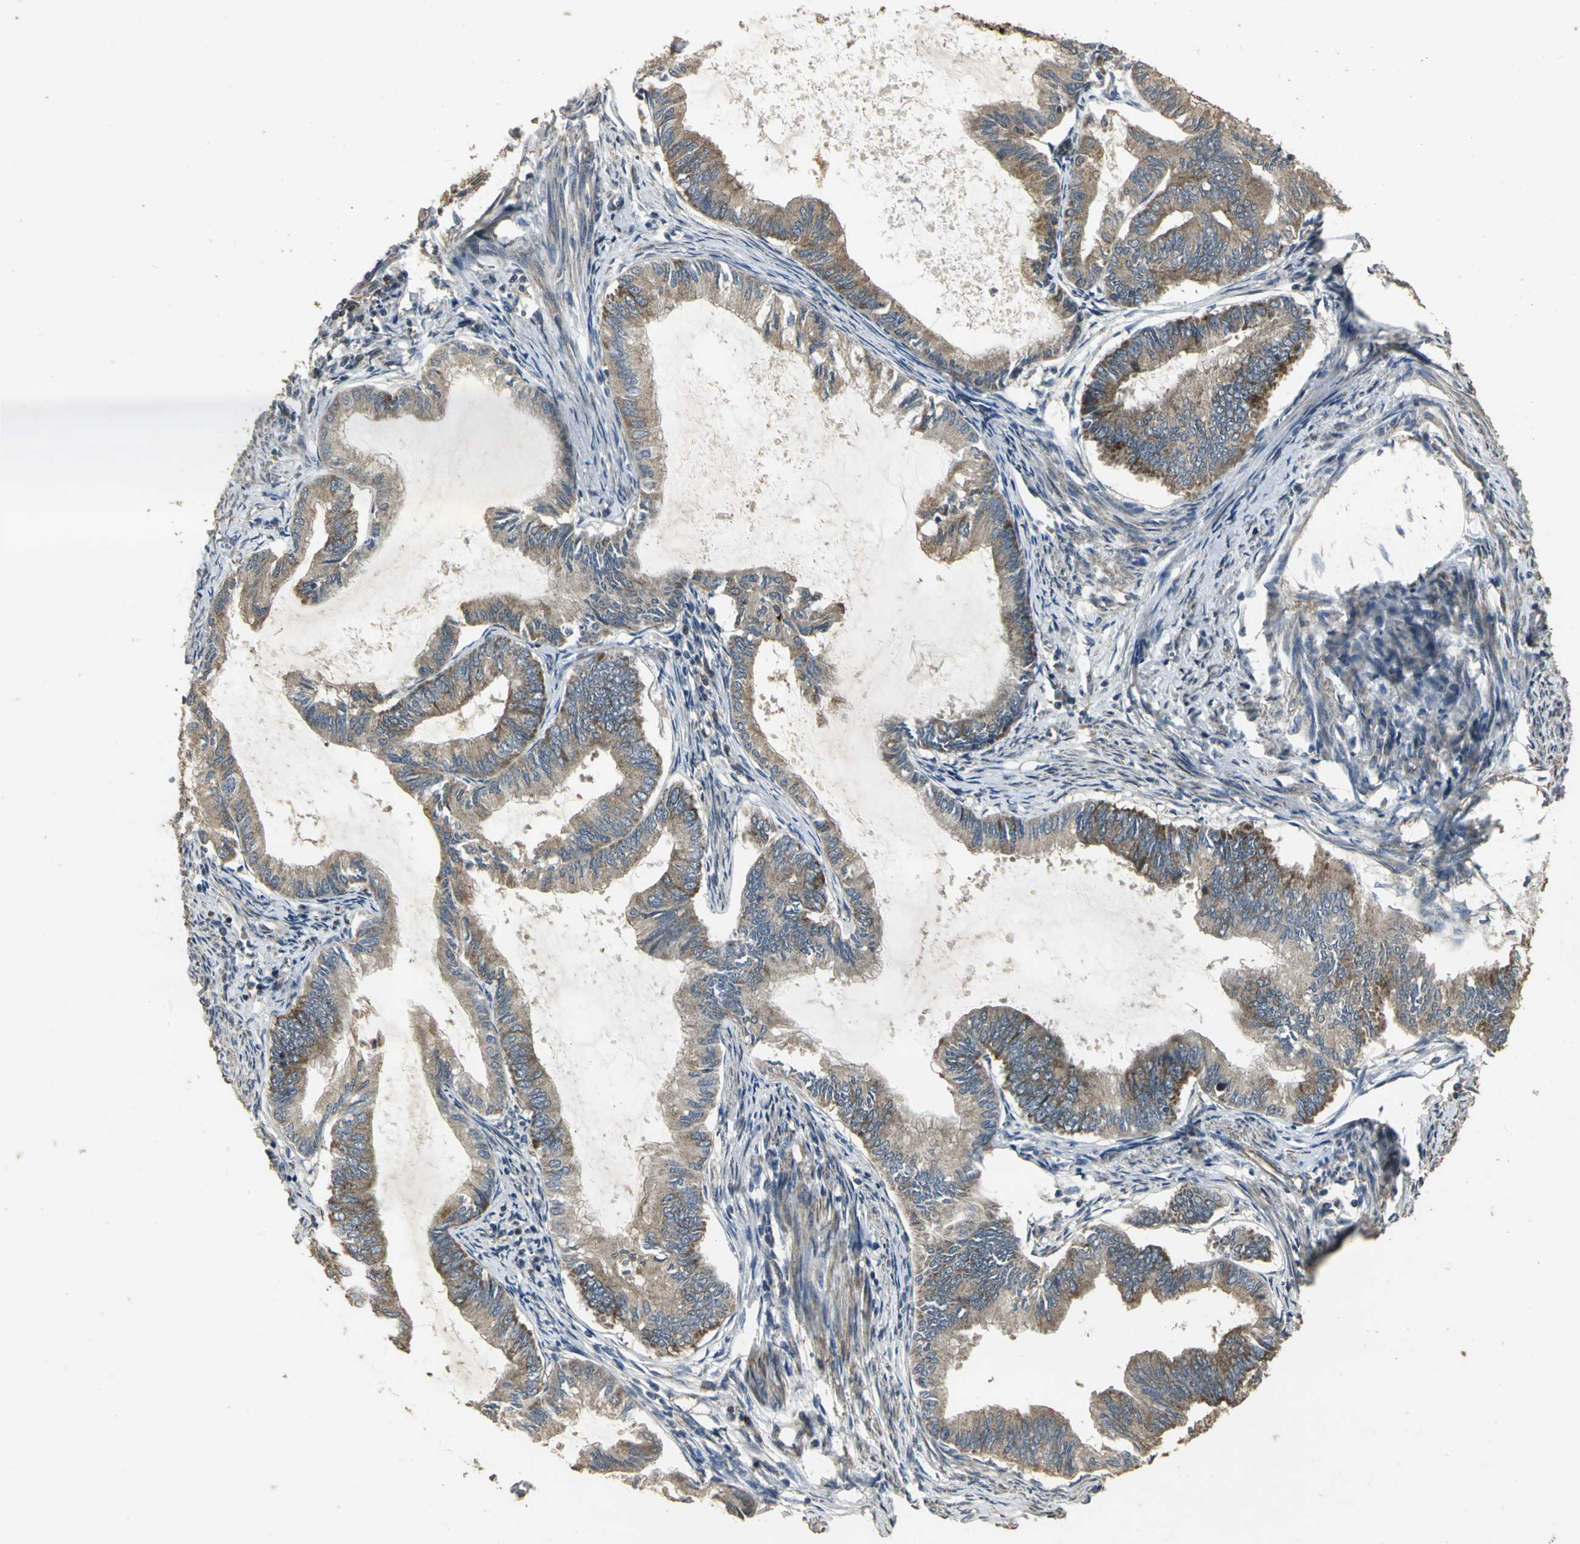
{"staining": {"intensity": "strong", "quantity": ">75%", "location": "cytoplasmic/membranous"}, "tissue": "endometrial cancer", "cell_type": "Tumor cells", "image_type": "cancer", "snomed": [{"axis": "morphology", "description": "Adenocarcinoma, NOS"}, {"axis": "topography", "description": "Endometrium"}], "caption": "About >75% of tumor cells in human endometrial cancer display strong cytoplasmic/membranous protein positivity as visualized by brown immunohistochemical staining.", "gene": "KANK1", "patient": {"sex": "female", "age": 86}}